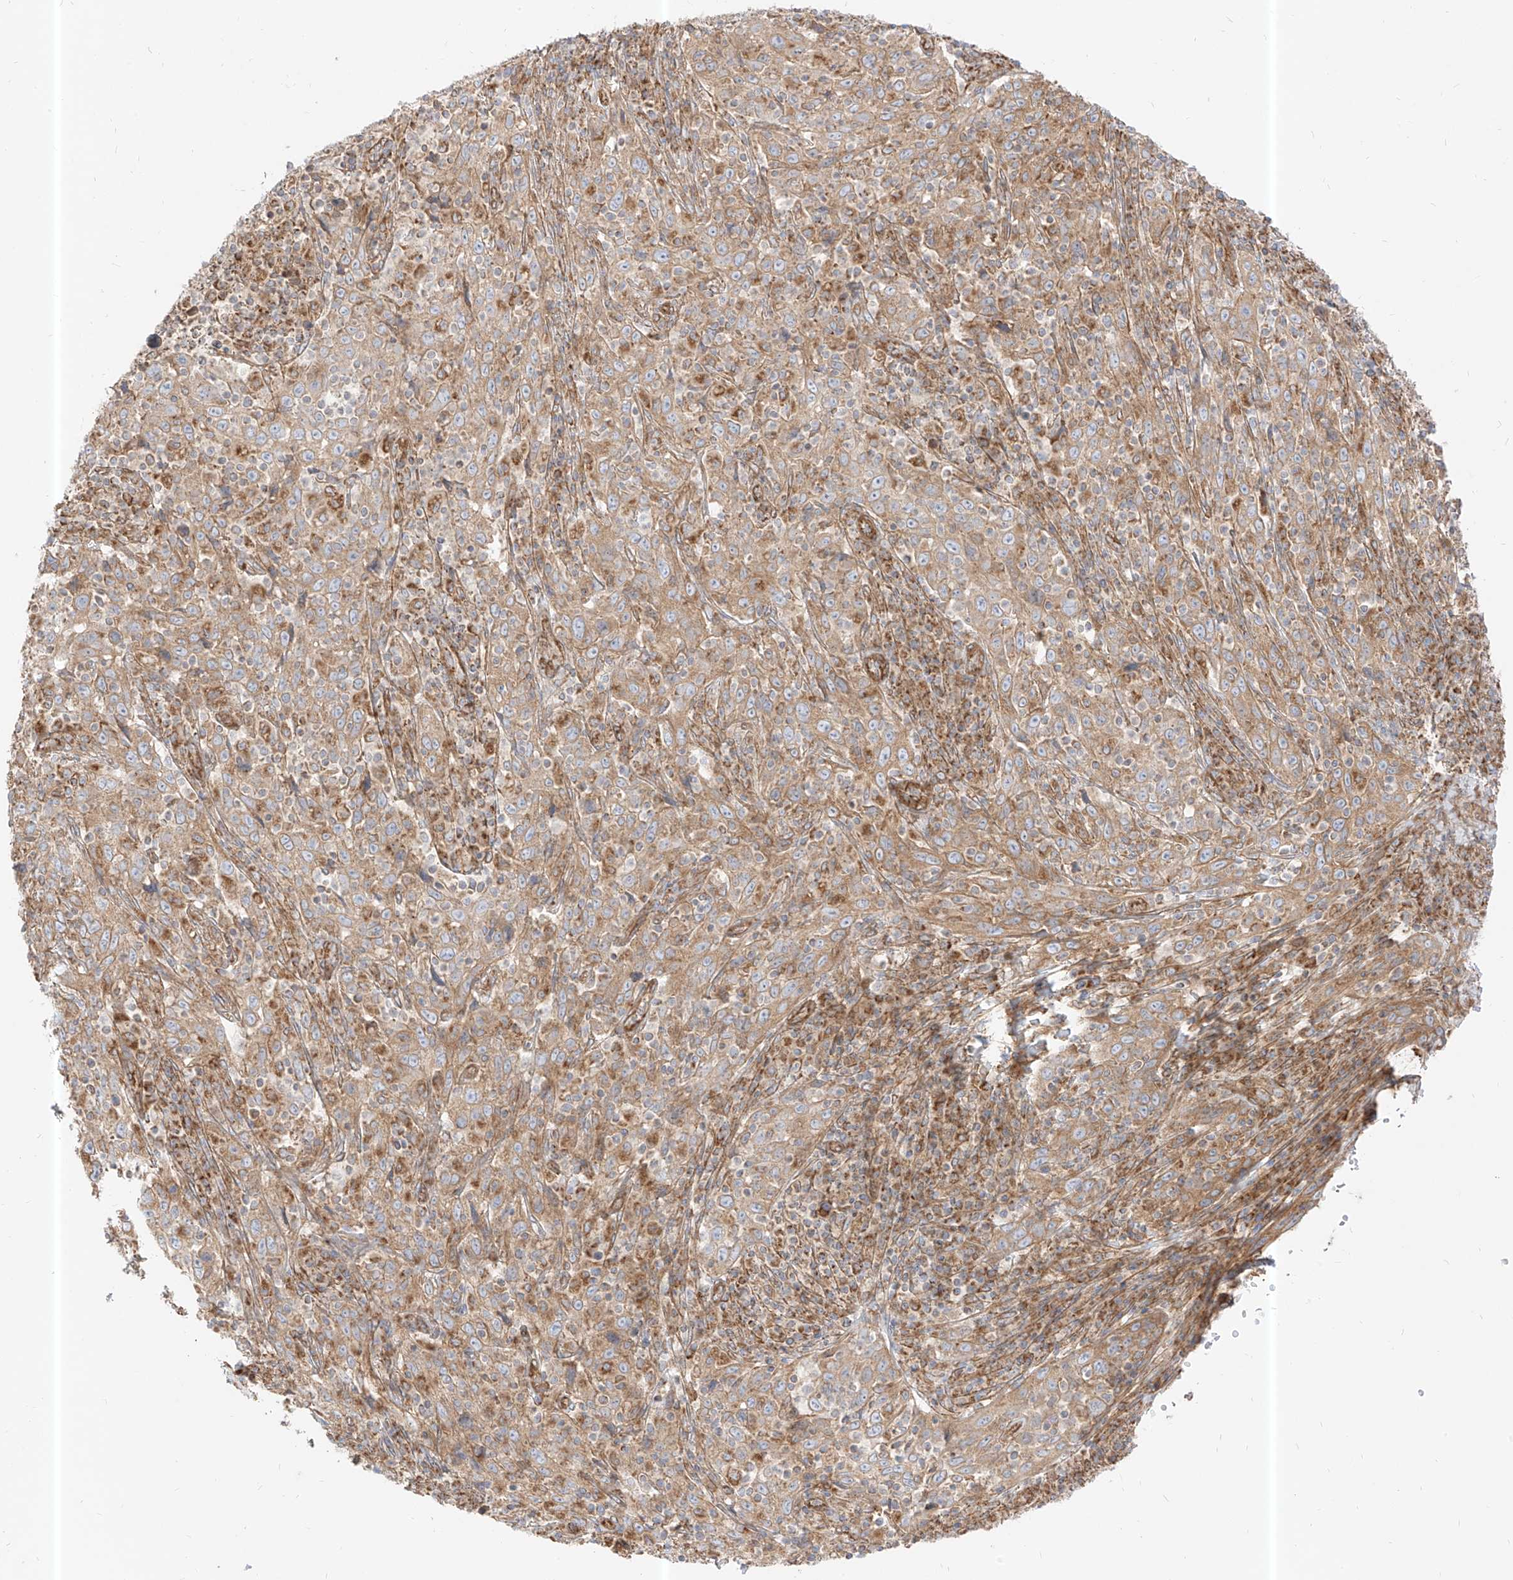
{"staining": {"intensity": "moderate", "quantity": ">75%", "location": "cytoplasmic/membranous"}, "tissue": "cervical cancer", "cell_type": "Tumor cells", "image_type": "cancer", "snomed": [{"axis": "morphology", "description": "Squamous cell carcinoma, NOS"}, {"axis": "topography", "description": "Cervix"}], "caption": "High-magnification brightfield microscopy of squamous cell carcinoma (cervical) stained with DAB (3,3'-diaminobenzidine) (brown) and counterstained with hematoxylin (blue). tumor cells exhibit moderate cytoplasmic/membranous staining is identified in about>75% of cells. Using DAB (3,3'-diaminobenzidine) (brown) and hematoxylin (blue) stains, captured at high magnification using brightfield microscopy.", "gene": "PLCL1", "patient": {"sex": "female", "age": 46}}